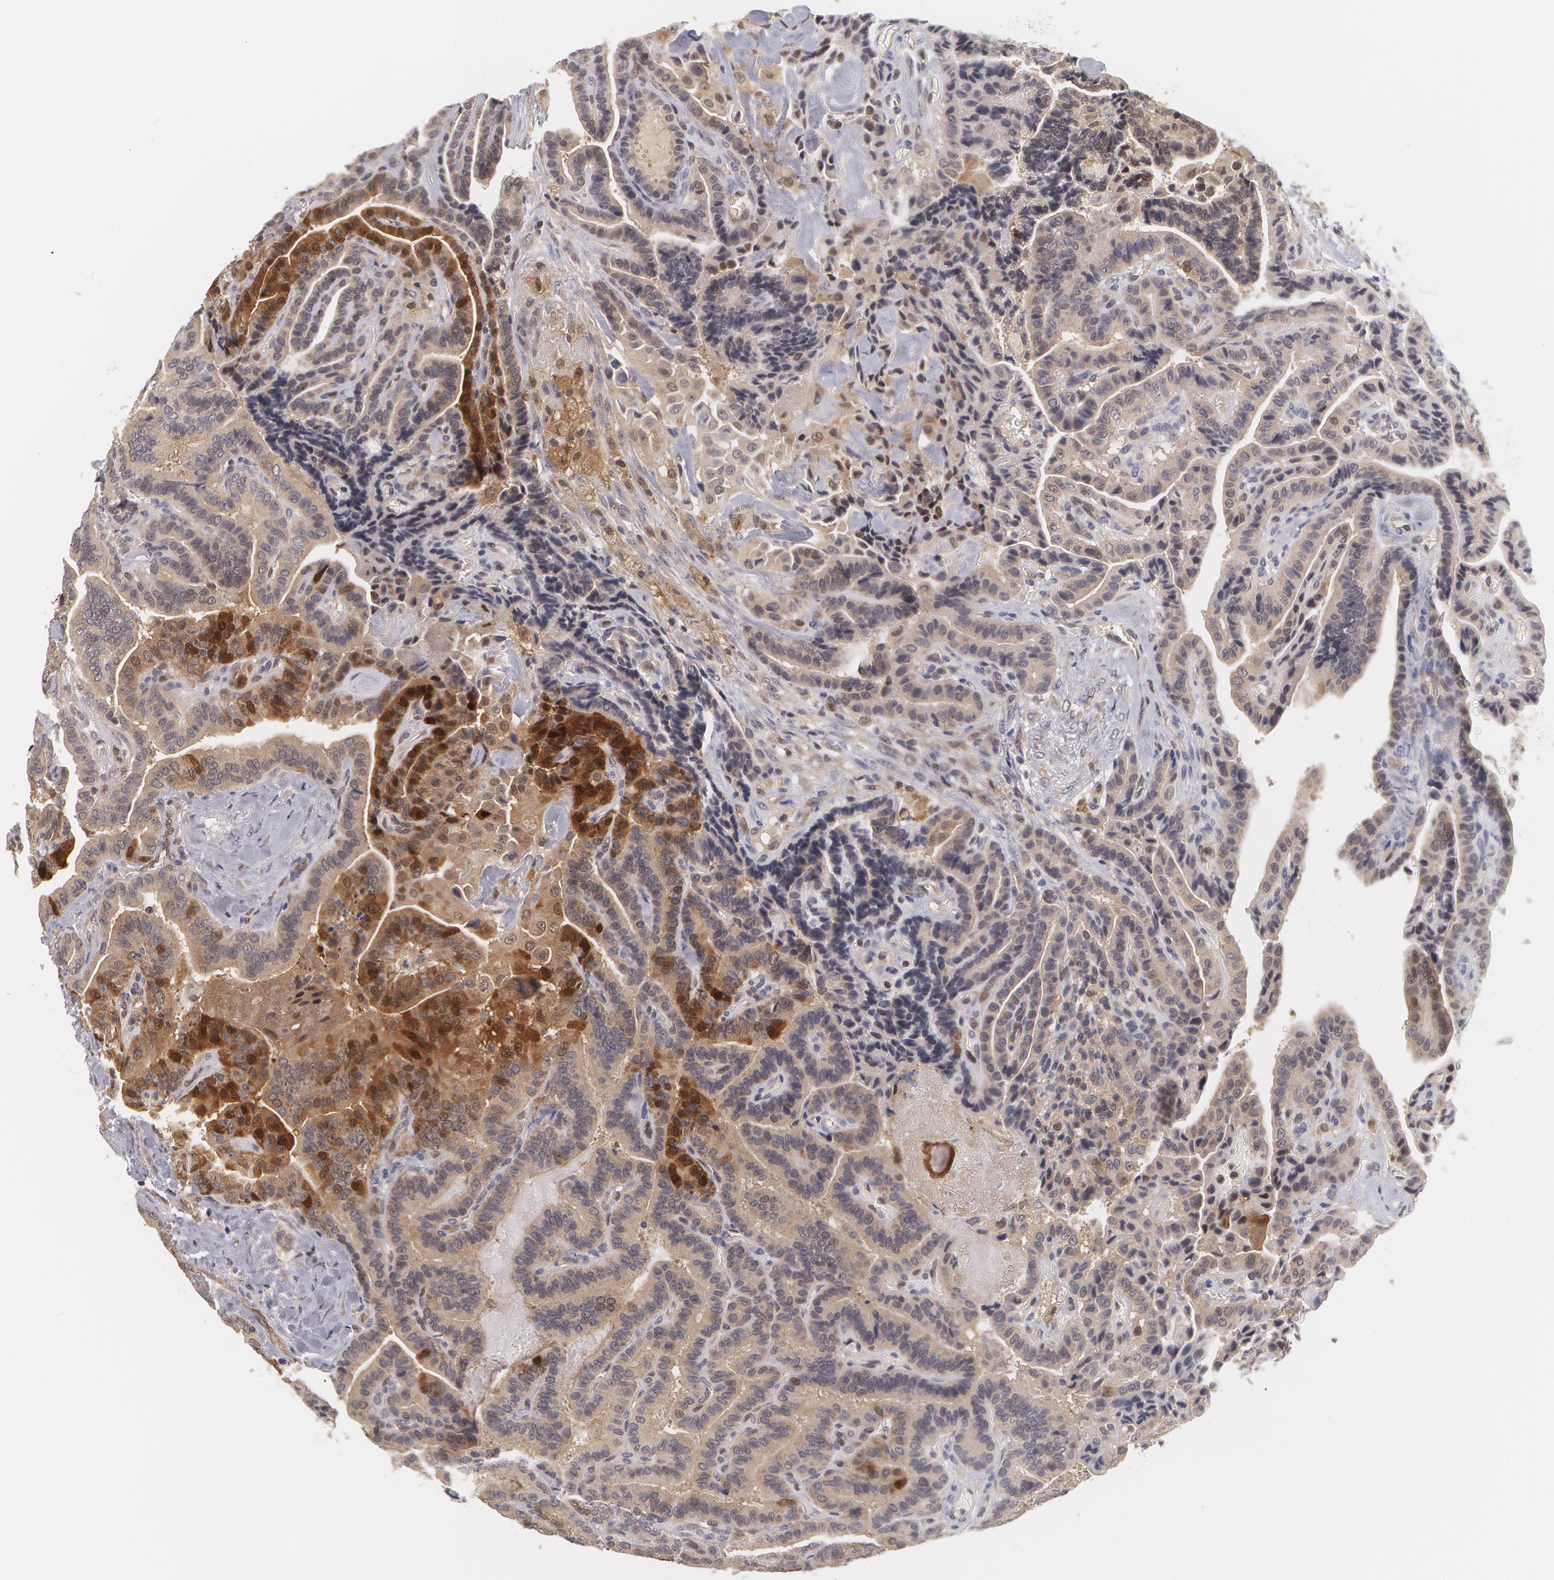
{"staining": {"intensity": "moderate", "quantity": "<25%", "location": "cytoplasmic/membranous,nuclear"}, "tissue": "thyroid cancer", "cell_type": "Tumor cells", "image_type": "cancer", "snomed": [{"axis": "morphology", "description": "Papillary adenocarcinoma, NOS"}, {"axis": "topography", "description": "Thyroid gland"}], "caption": "Immunohistochemistry (IHC) photomicrograph of neoplastic tissue: human thyroid papillary adenocarcinoma stained using IHC reveals low levels of moderate protein expression localized specifically in the cytoplasmic/membranous and nuclear of tumor cells, appearing as a cytoplasmic/membranous and nuclear brown color.", "gene": "TXNRD1", "patient": {"sex": "male", "age": 87}}